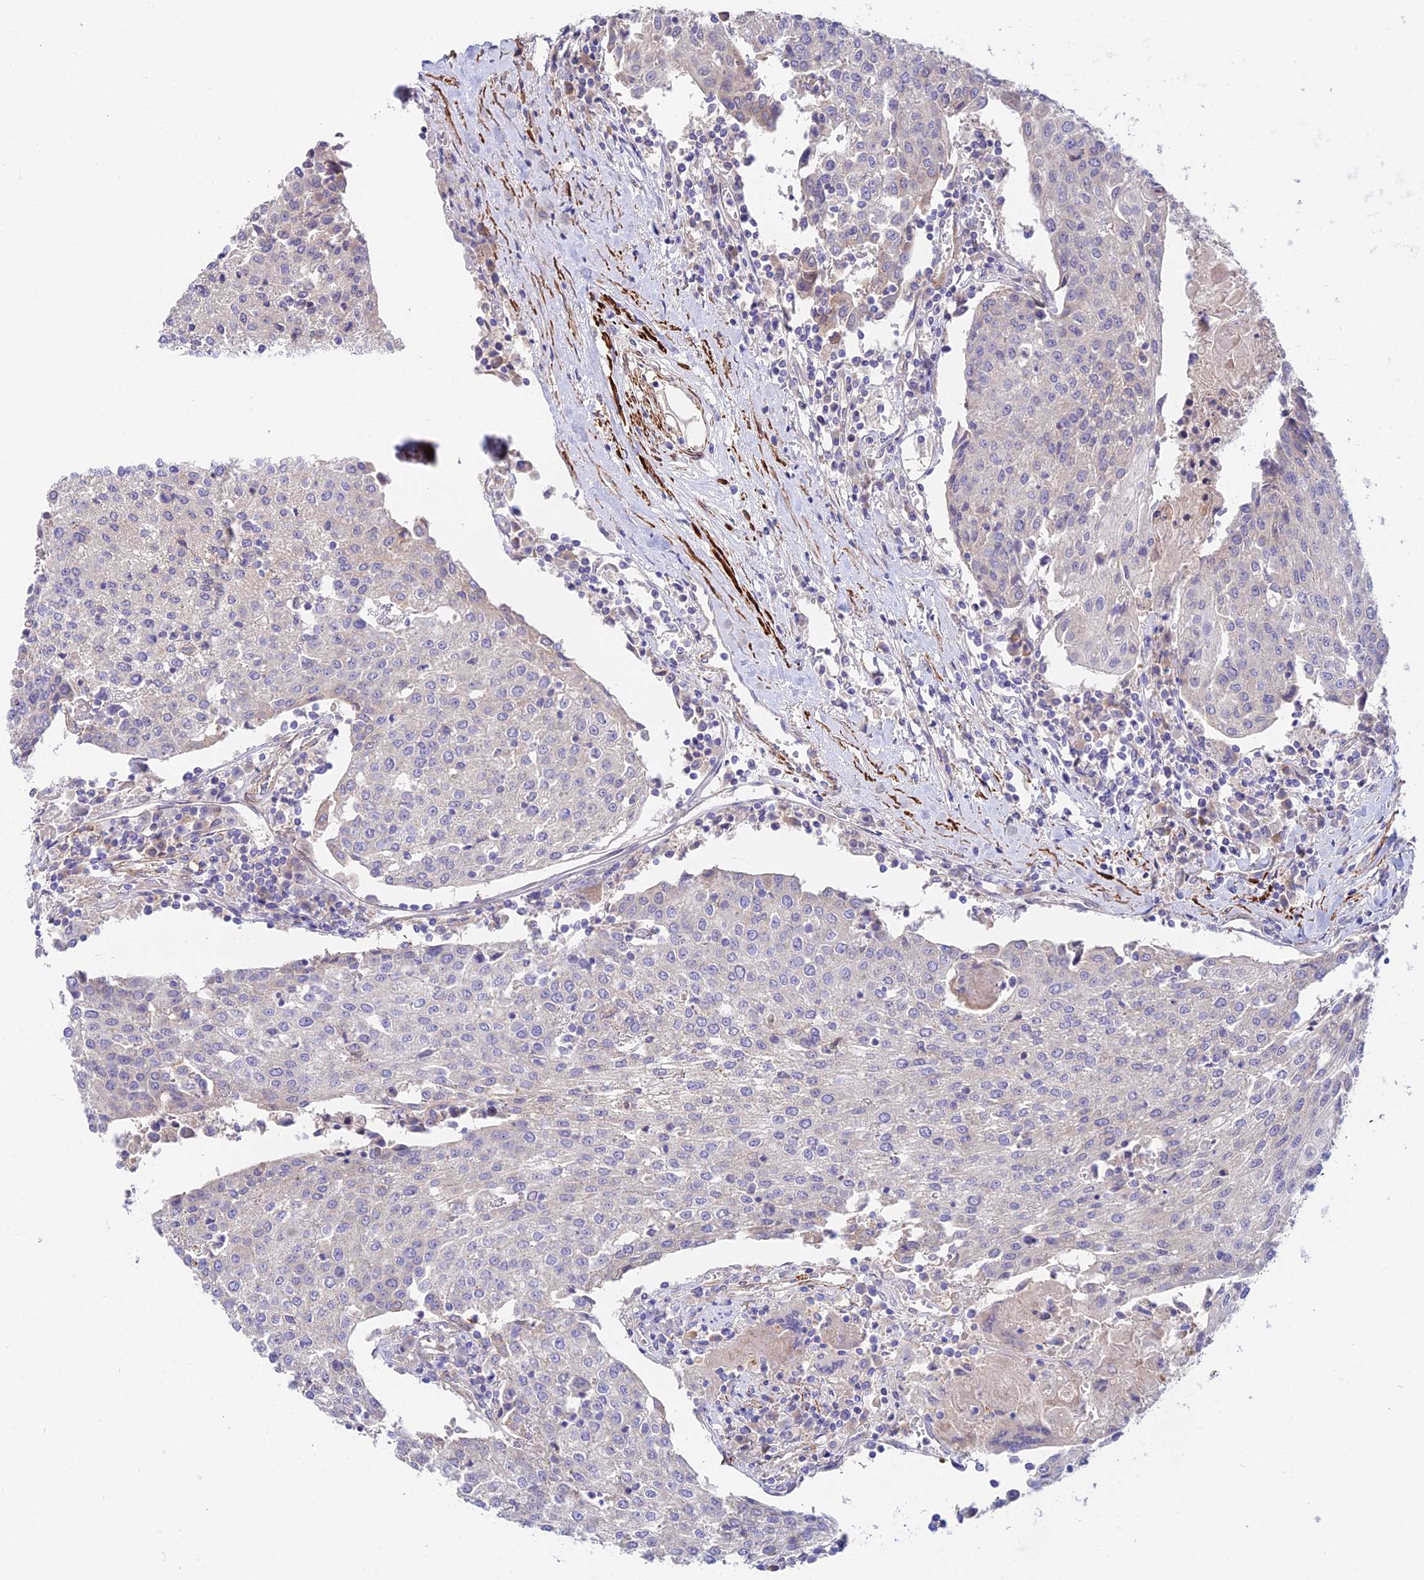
{"staining": {"intensity": "negative", "quantity": "none", "location": "none"}, "tissue": "urothelial cancer", "cell_type": "Tumor cells", "image_type": "cancer", "snomed": [{"axis": "morphology", "description": "Urothelial carcinoma, High grade"}, {"axis": "topography", "description": "Urinary bladder"}], "caption": "Immunohistochemistry (IHC) histopathology image of neoplastic tissue: human urothelial cancer stained with DAB demonstrates no significant protein positivity in tumor cells.", "gene": "ANKRD50", "patient": {"sex": "female", "age": 85}}